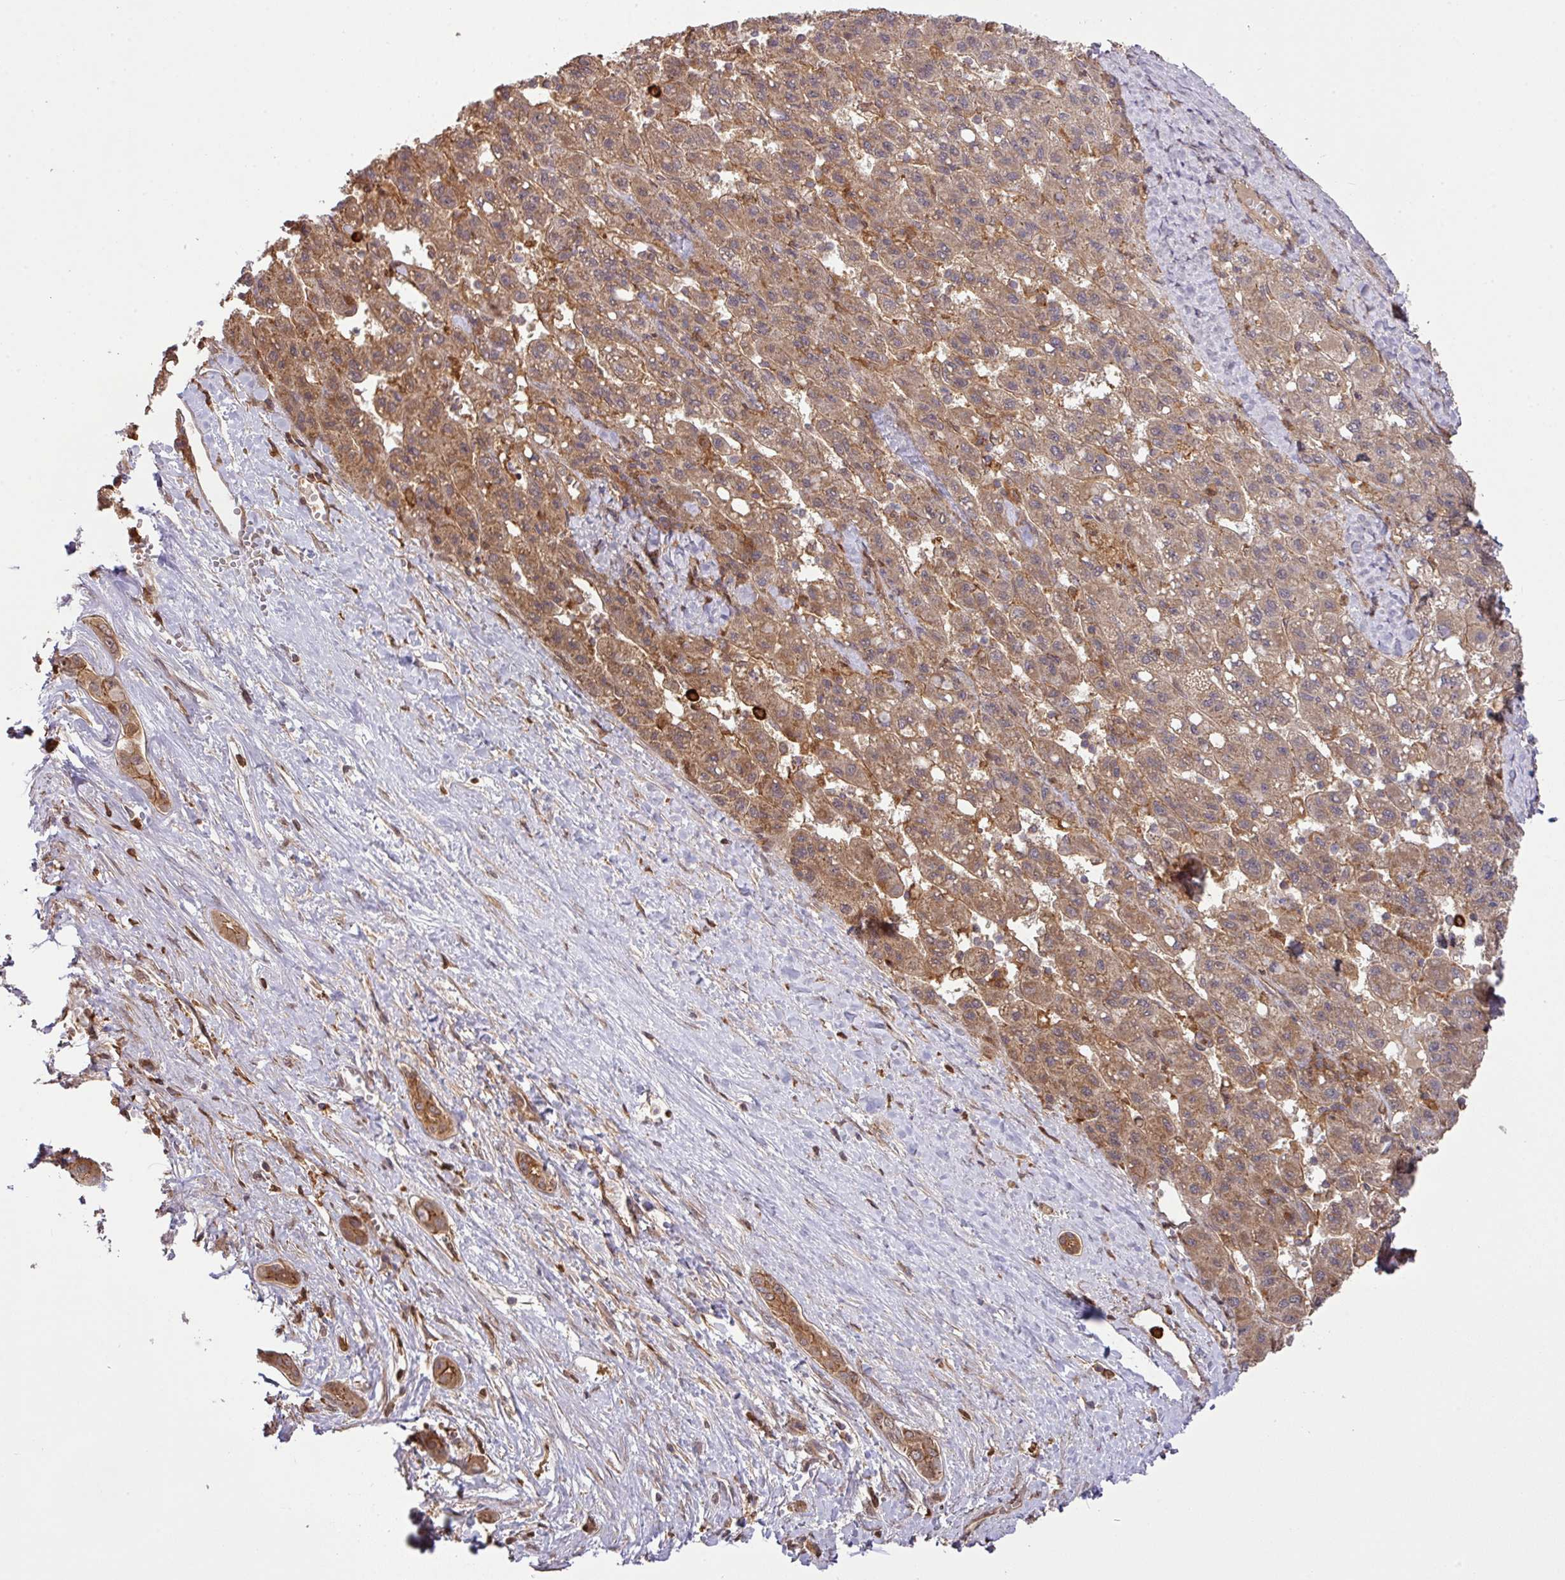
{"staining": {"intensity": "moderate", "quantity": ">75%", "location": "cytoplasmic/membranous"}, "tissue": "liver cancer", "cell_type": "Tumor cells", "image_type": "cancer", "snomed": [{"axis": "morphology", "description": "Carcinoma, Hepatocellular, NOS"}, {"axis": "topography", "description": "Liver"}], "caption": "About >75% of tumor cells in human liver hepatocellular carcinoma exhibit moderate cytoplasmic/membranous protein positivity as visualized by brown immunohistochemical staining.", "gene": "ARPIN", "patient": {"sex": "female", "age": 82}}